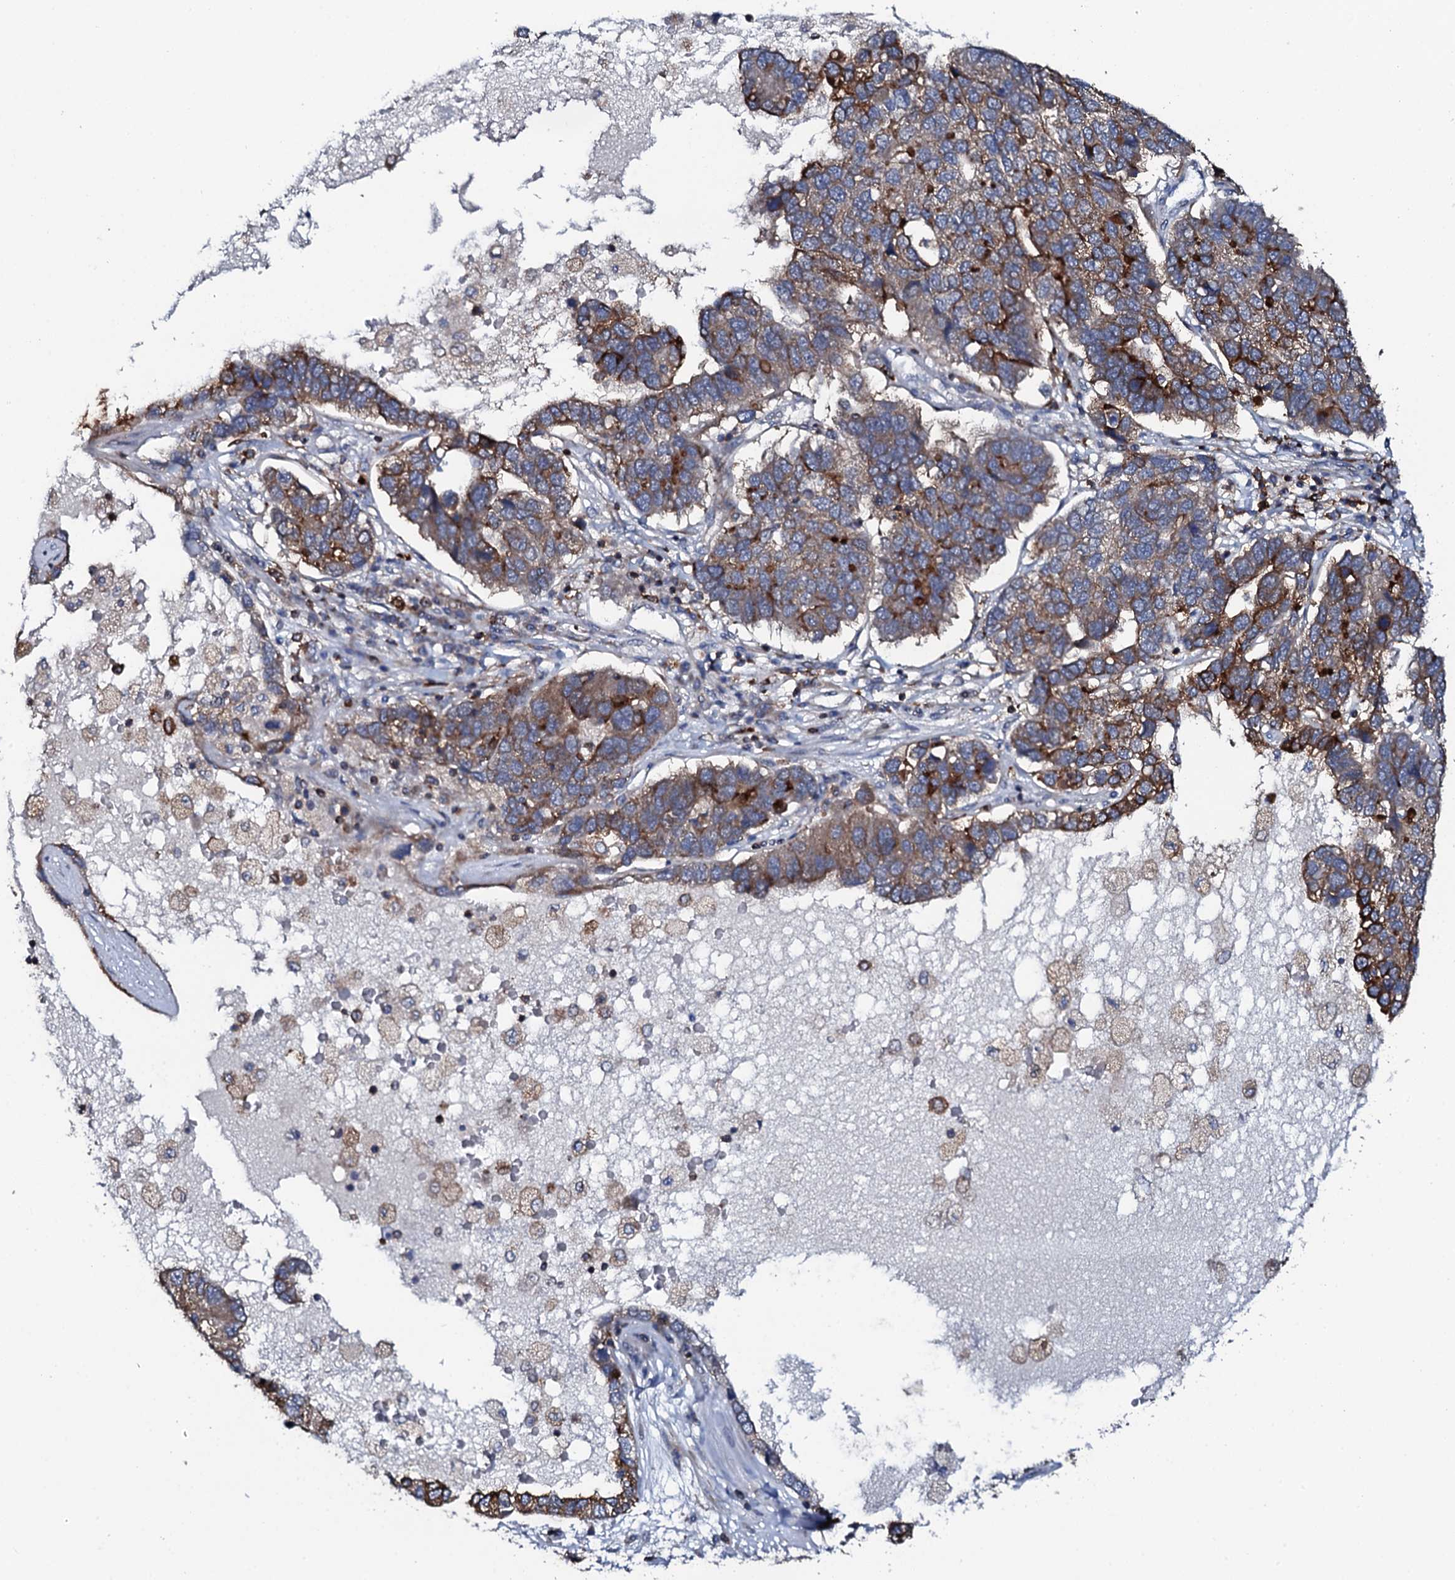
{"staining": {"intensity": "moderate", "quantity": ">75%", "location": "cytoplasmic/membranous"}, "tissue": "pancreatic cancer", "cell_type": "Tumor cells", "image_type": "cancer", "snomed": [{"axis": "morphology", "description": "Adenocarcinoma, NOS"}, {"axis": "topography", "description": "Pancreas"}], "caption": "Approximately >75% of tumor cells in pancreatic cancer (adenocarcinoma) demonstrate moderate cytoplasmic/membranous protein positivity as visualized by brown immunohistochemical staining.", "gene": "VAMP8", "patient": {"sex": "female", "age": 61}}